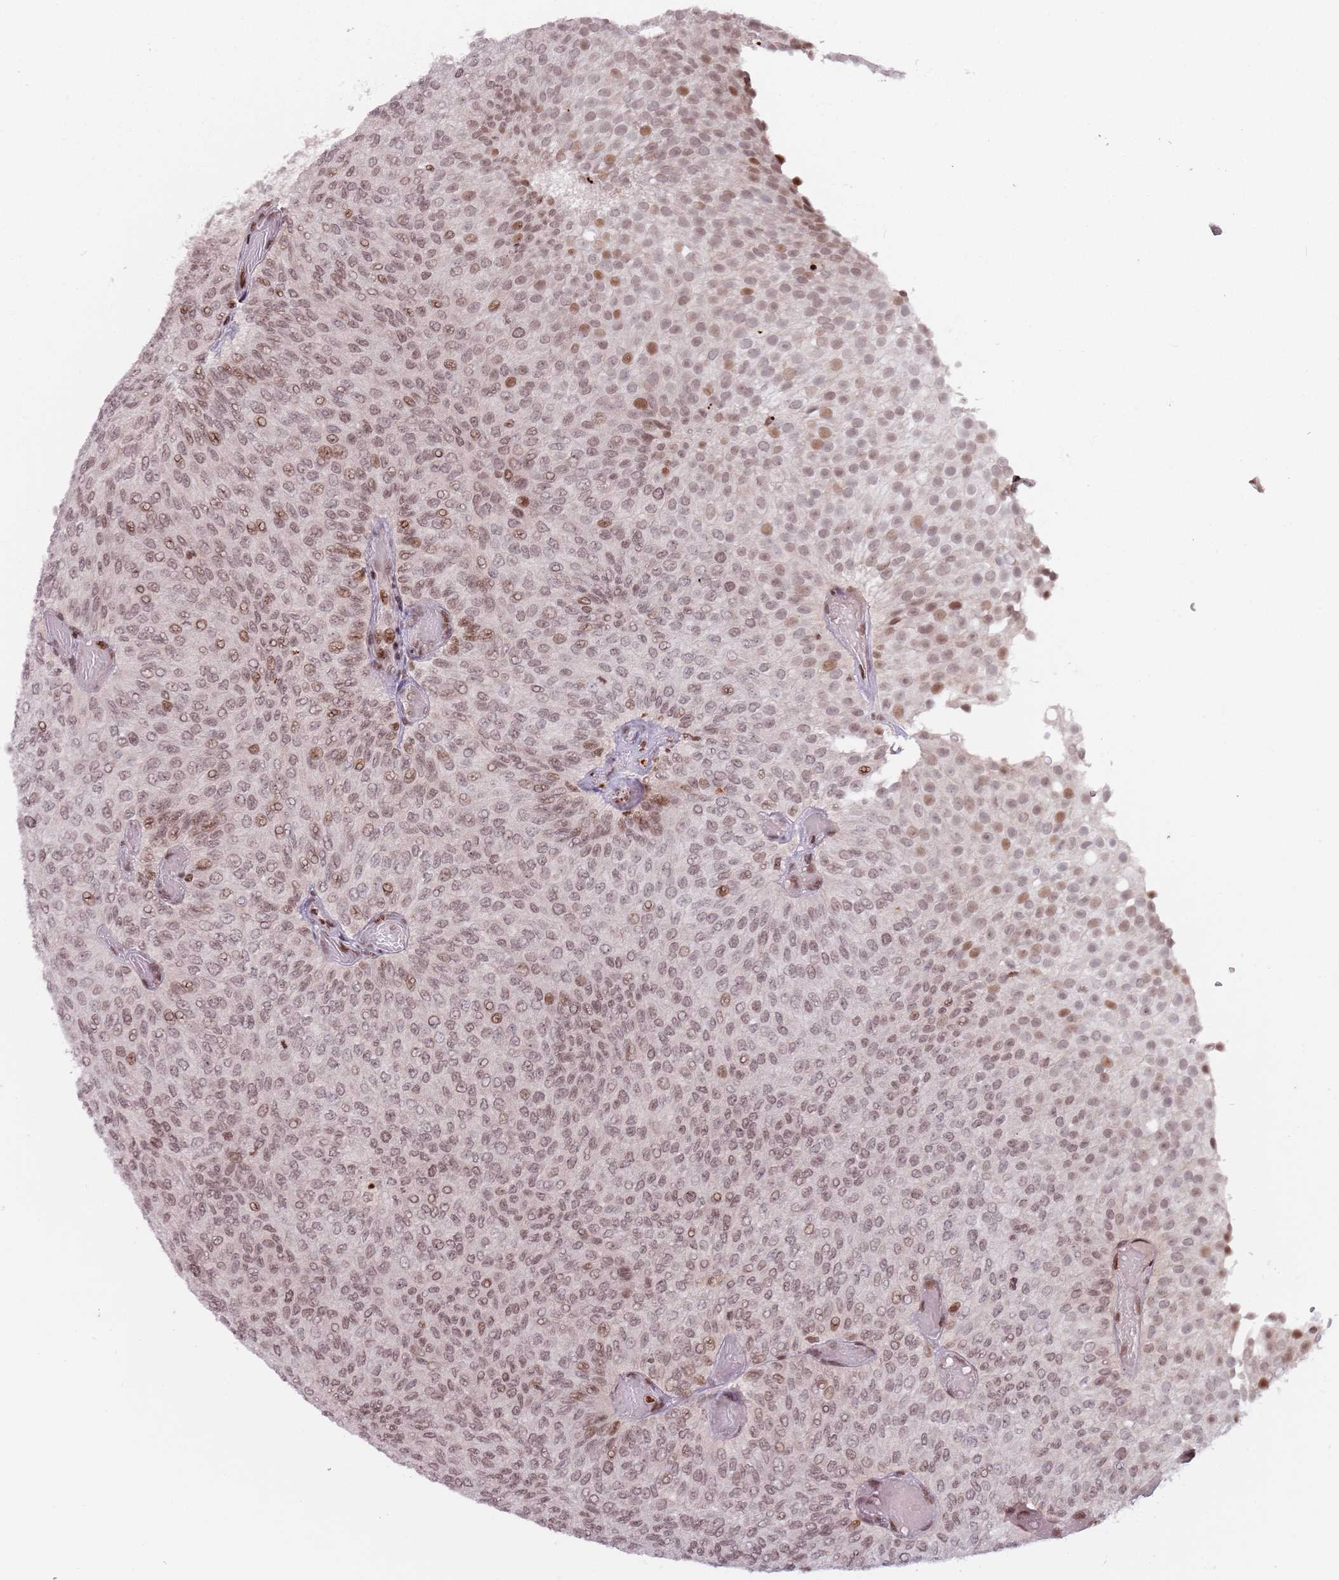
{"staining": {"intensity": "moderate", "quantity": ">75%", "location": "nuclear"}, "tissue": "urothelial cancer", "cell_type": "Tumor cells", "image_type": "cancer", "snomed": [{"axis": "morphology", "description": "Urothelial carcinoma, Low grade"}, {"axis": "topography", "description": "Urinary bladder"}], "caption": "Protein staining of low-grade urothelial carcinoma tissue reveals moderate nuclear expression in approximately >75% of tumor cells.", "gene": "SH3RF3", "patient": {"sex": "male", "age": 78}}